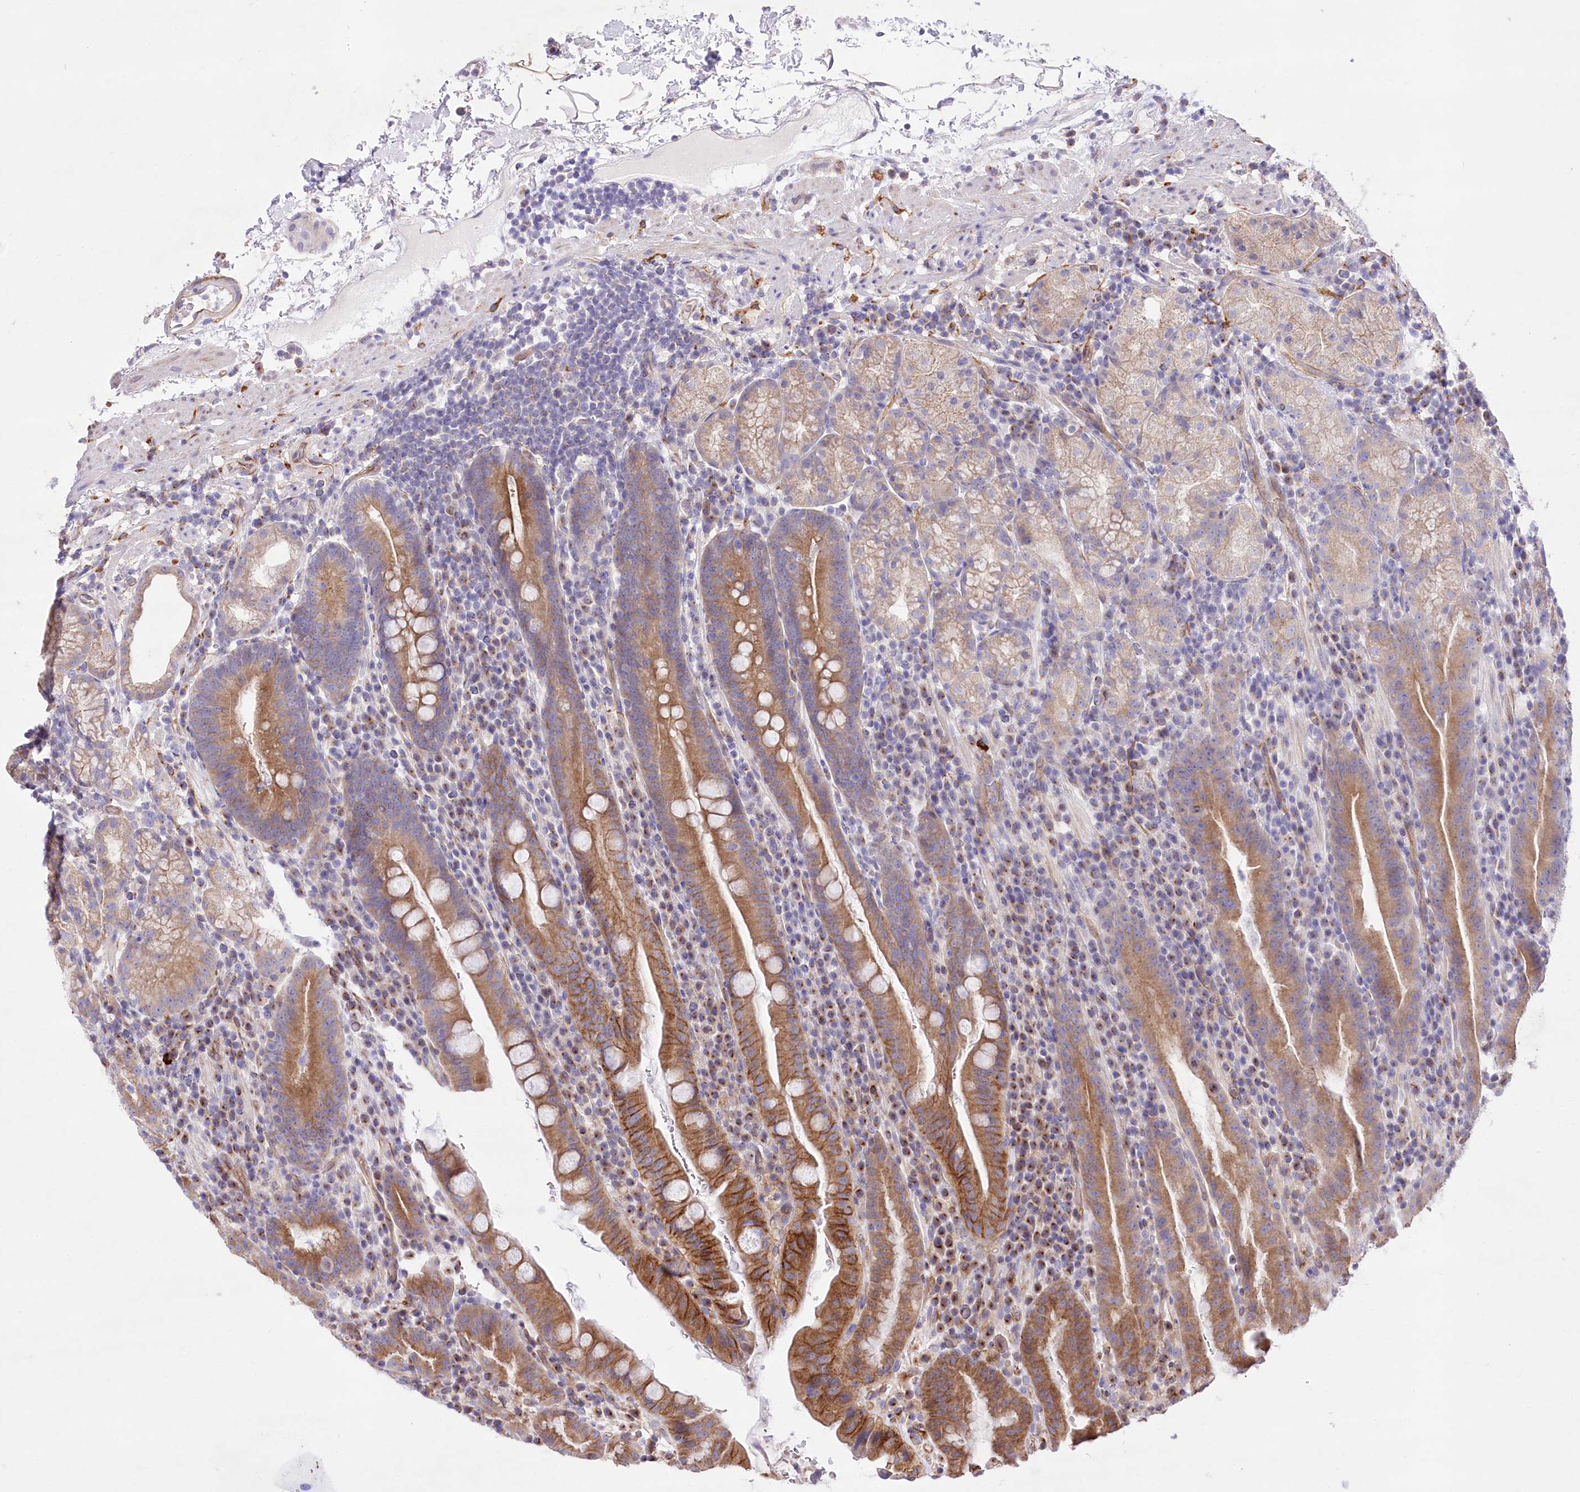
{"staining": {"intensity": "moderate", "quantity": "25%-75%", "location": "cytoplasmic/membranous"}, "tissue": "stomach", "cell_type": "Glandular cells", "image_type": "normal", "snomed": [{"axis": "morphology", "description": "Normal tissue, NOS"}, {"axis": "morphology", "description": "Inflammation, NOS"}, {"axis": "topography", "description": "Stomach"}], "caption": "The immunohistochemical stain shows moderate cytoplasmic/membranous expression in glandular cells of normal stomach.", "gene": "LRRC34", "patient": {"sex": "male", "age": 79}}